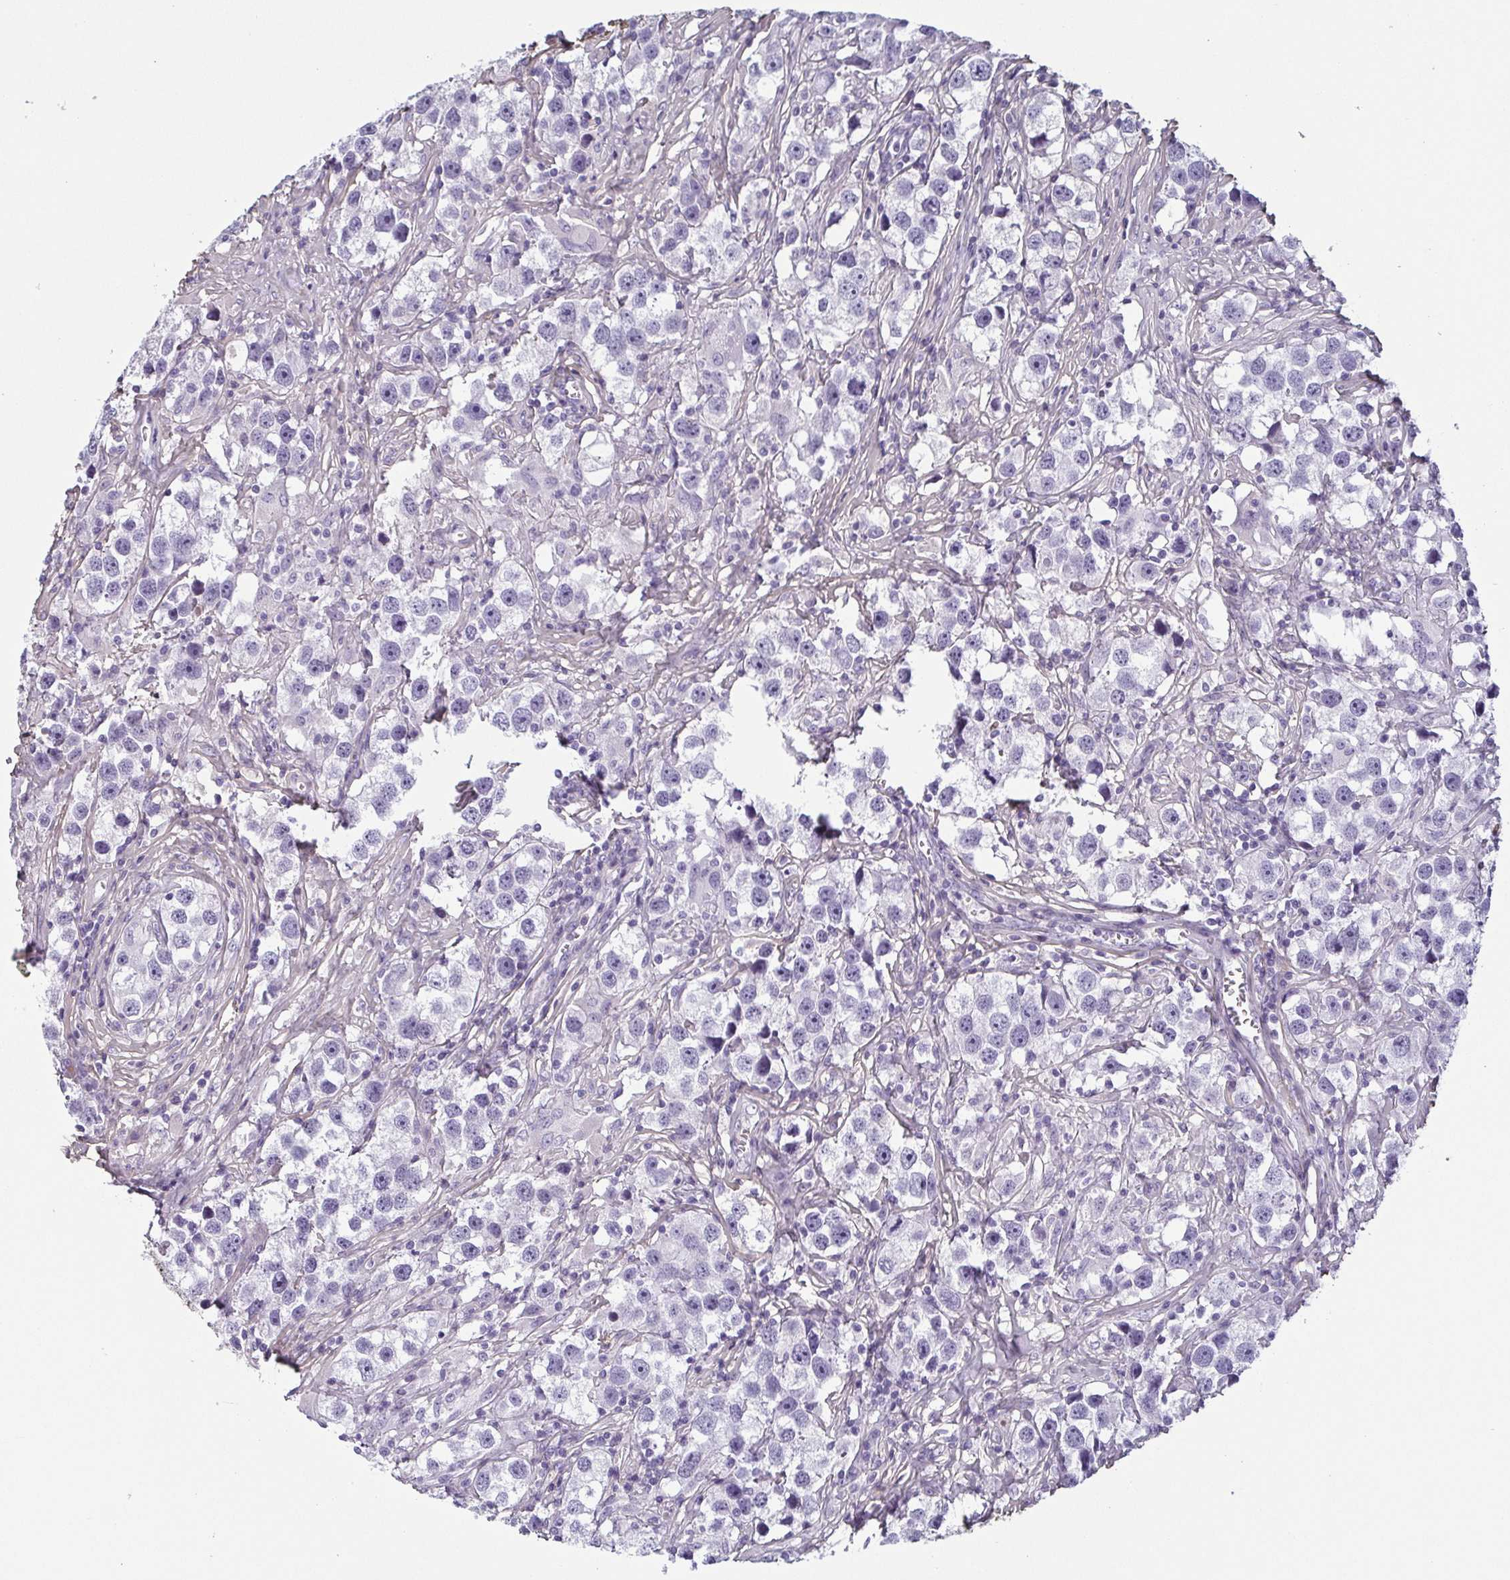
{"staining": {"intensity": "negative", "quantity": "none", "location": "none"}, "tissue": "testis cancer", "cell_type": "Tumor cells", "image_type": "cancer", "snomed": [{"axis": "morphology", "description": "Seminoma, NOS"}, {"axis": "topography", "description": "Testis"}], "caption": "A high-resolution photomicrograph shows immunohistochemistry (IHC) staining of testis cancer, which reveals no significant staining in tumor cells.", "gene": "ECM1", "patient": {"sex": "male", "age": 49}}